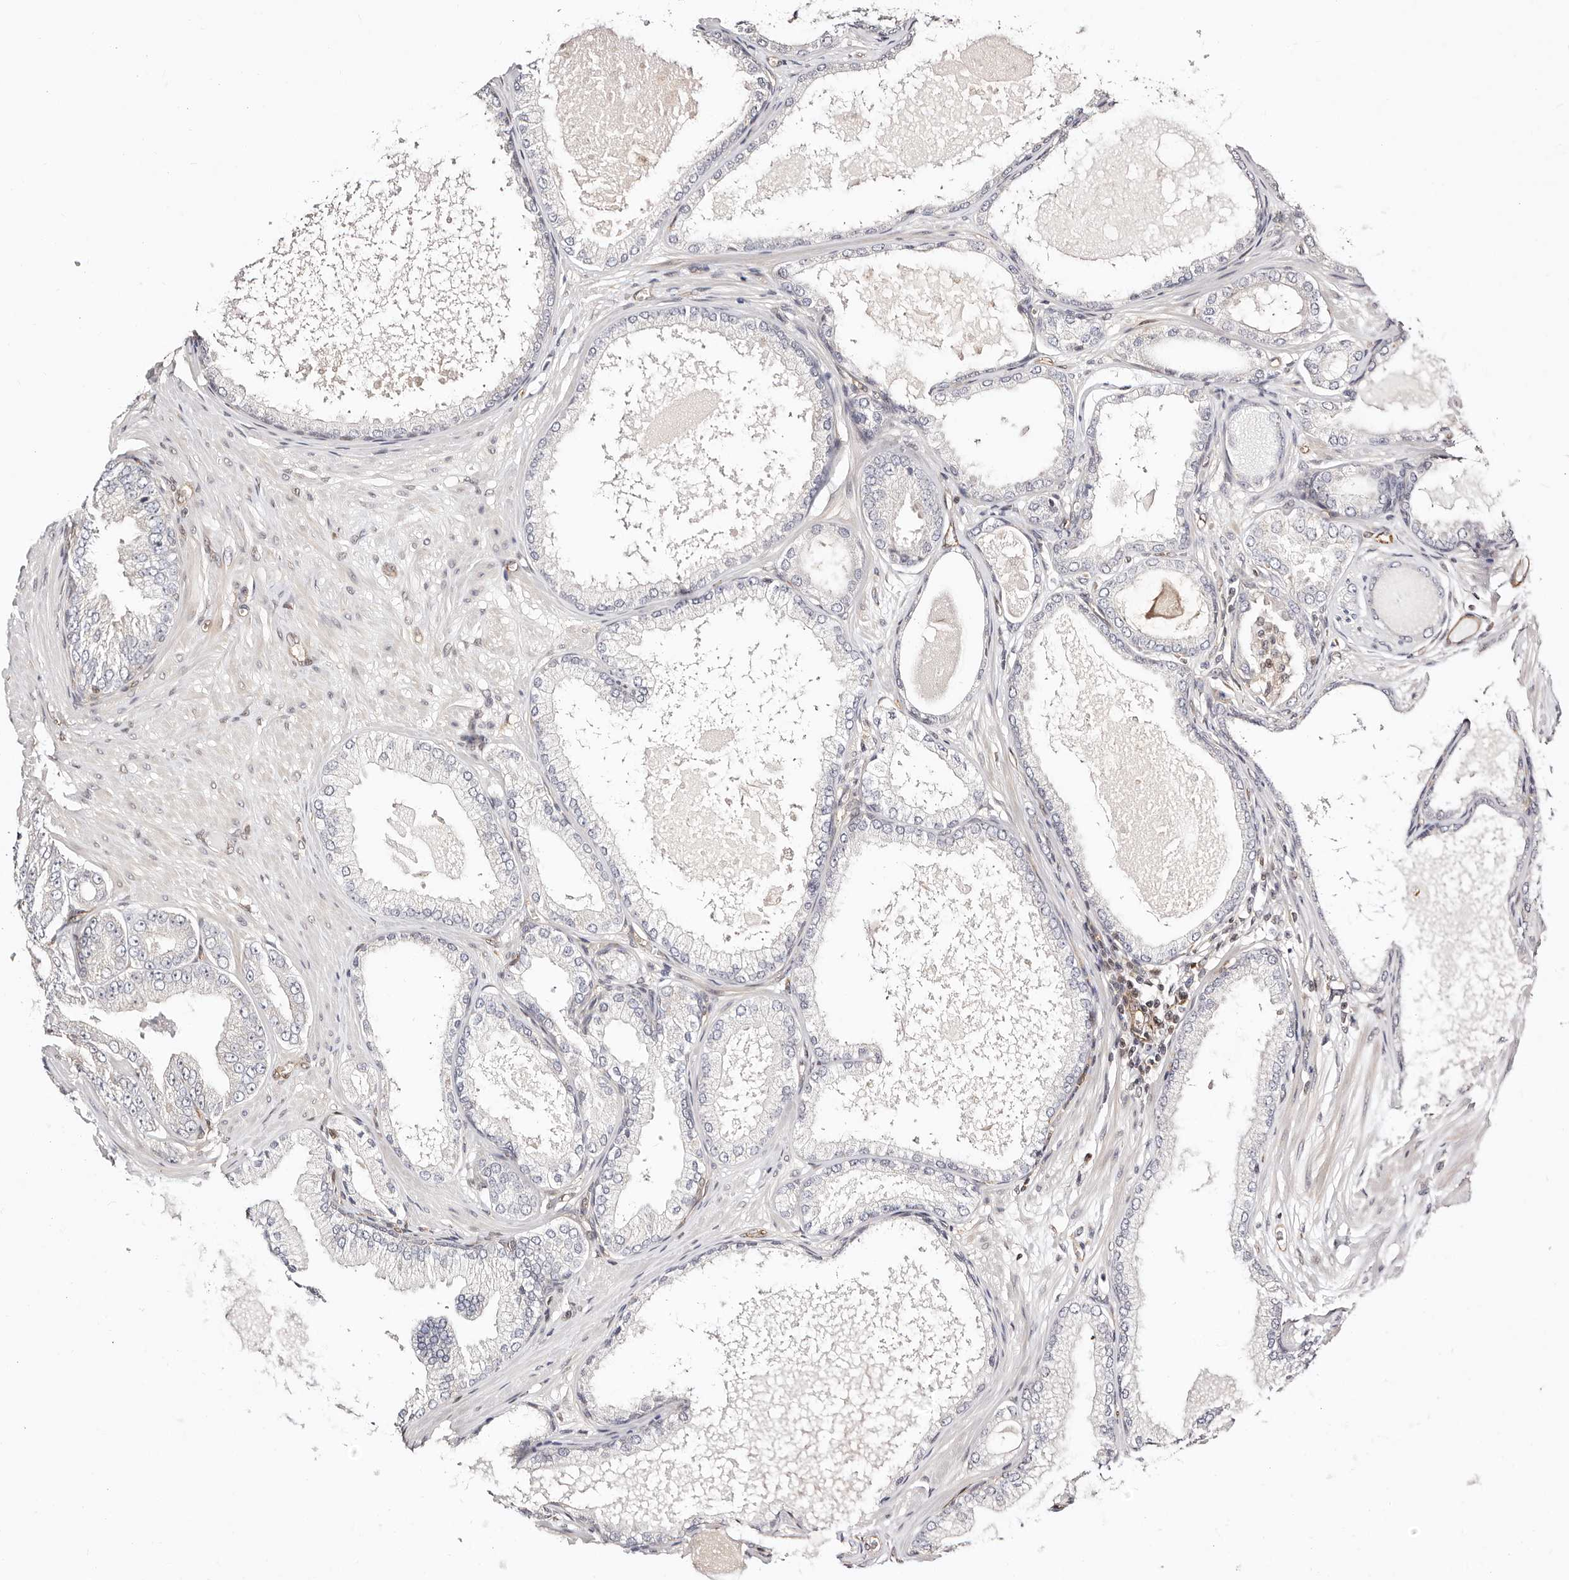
{"staining": {"intensity": "negative", "quantity": "none", "location": "none"}, "tissue": "prostate cancer", "cell_type": "Tumor cells", "image_type": "cancer", "snomed": [{"axis": "morphology", "description": "Adenocarcinoma, Low grade"}, {"axis": "topography", "description": "Prostate"}], "caption": "The histopathology image shows no significant staining in tumor cells of prostate cancer (low-grade adenocarcinoma).", "gene": "STAT5A", "patient": {"sex": "male", "age": 63}}